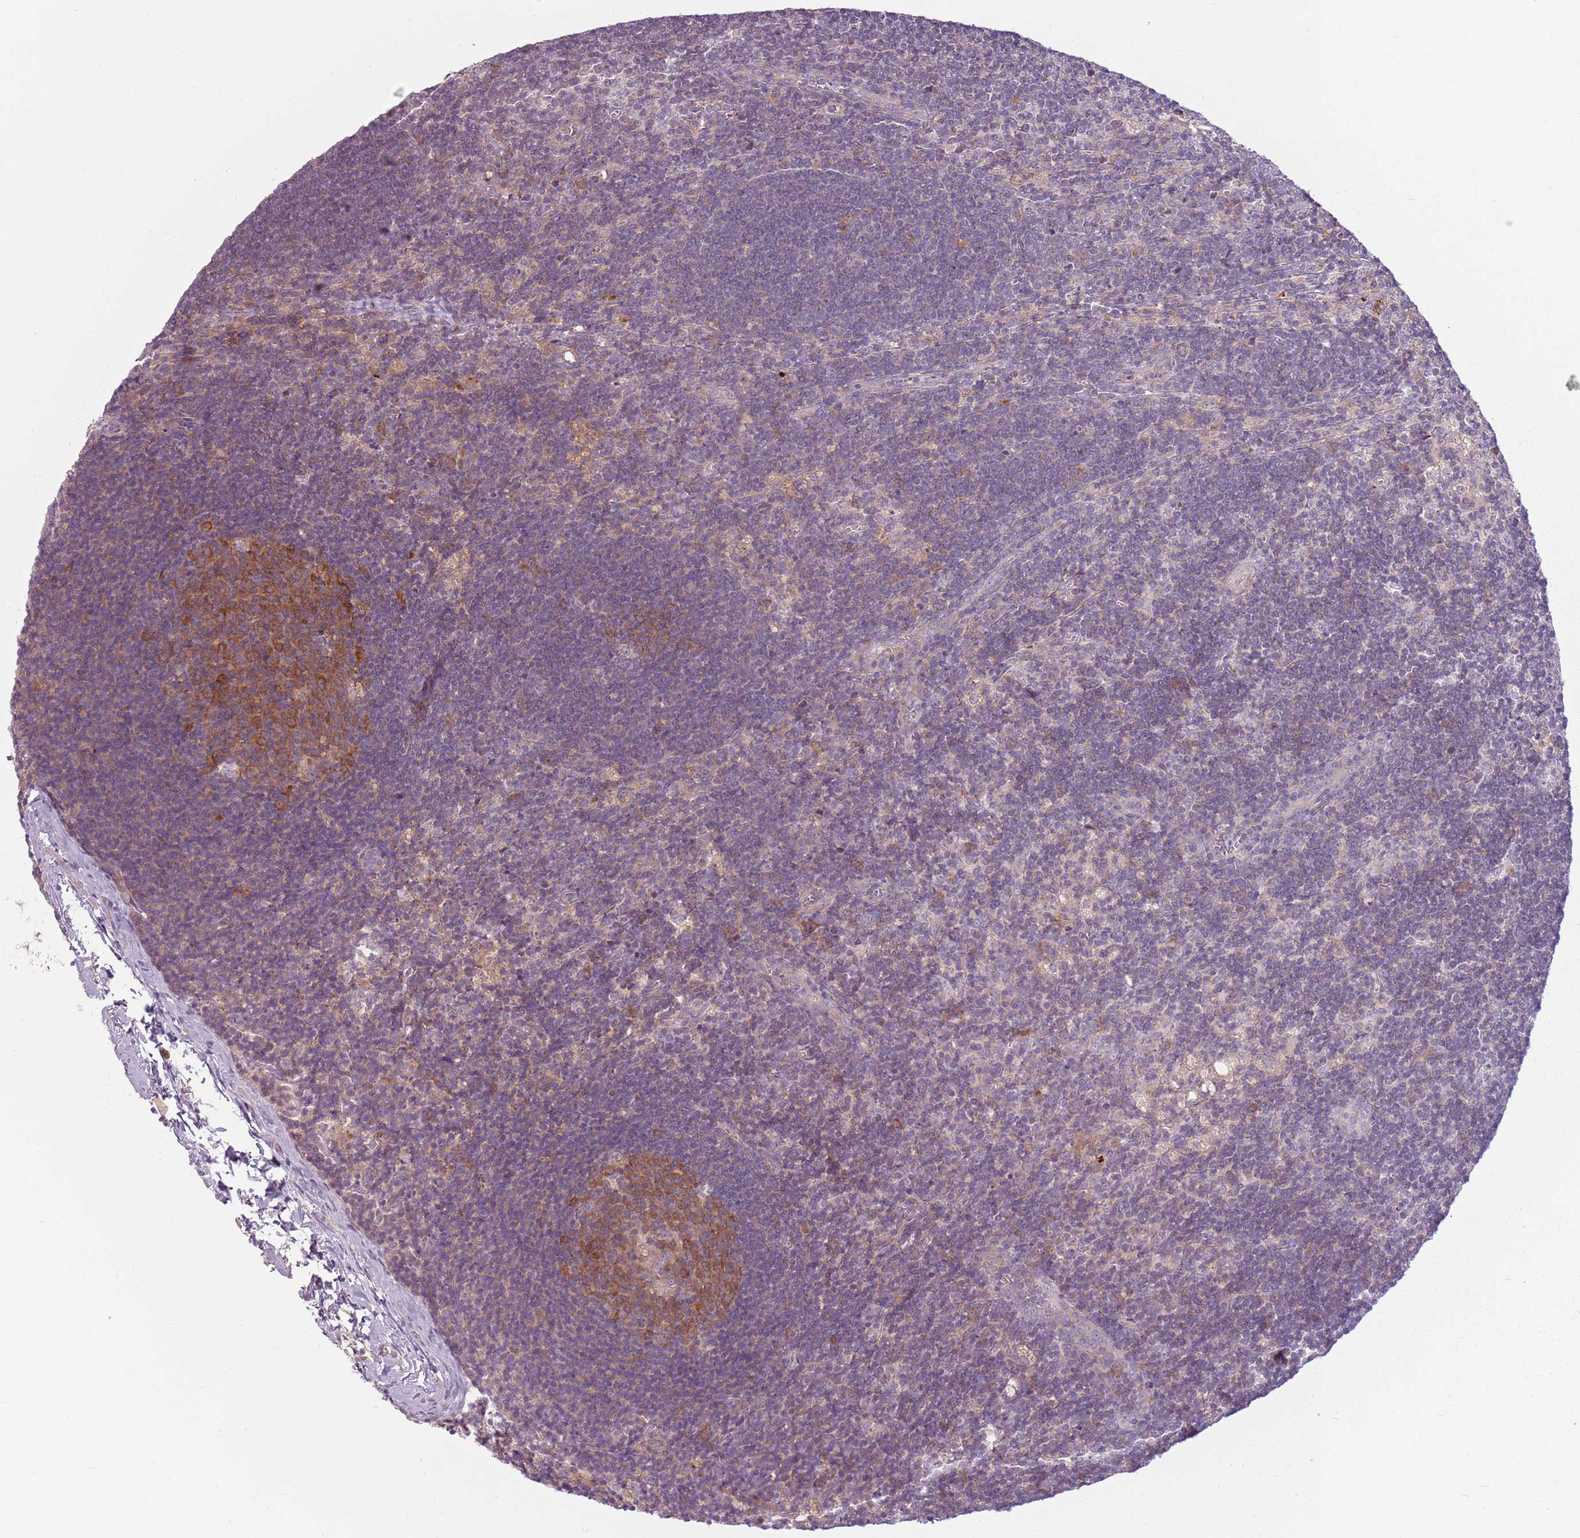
{"staining": {"intensity": "moderate", "quantity": ">75%", "location": "cytoplasmic/membranous"}, "tissue": "lymph node", "cell_type": "Germinal center cells", "image_type": "normal", "snomed": [{"axis": "morphology", "description": "Normal tissue, NOS"}, {"axis": "topography", "description": "Lymph node"}], "caption": "Protein staining demonstrates moderate cytoplasmic/membranous expression in about >75% of germinal center cells in benign lymph node.", "gene": "HSPA14", "patient": {"sex": "male", "age": 24}}